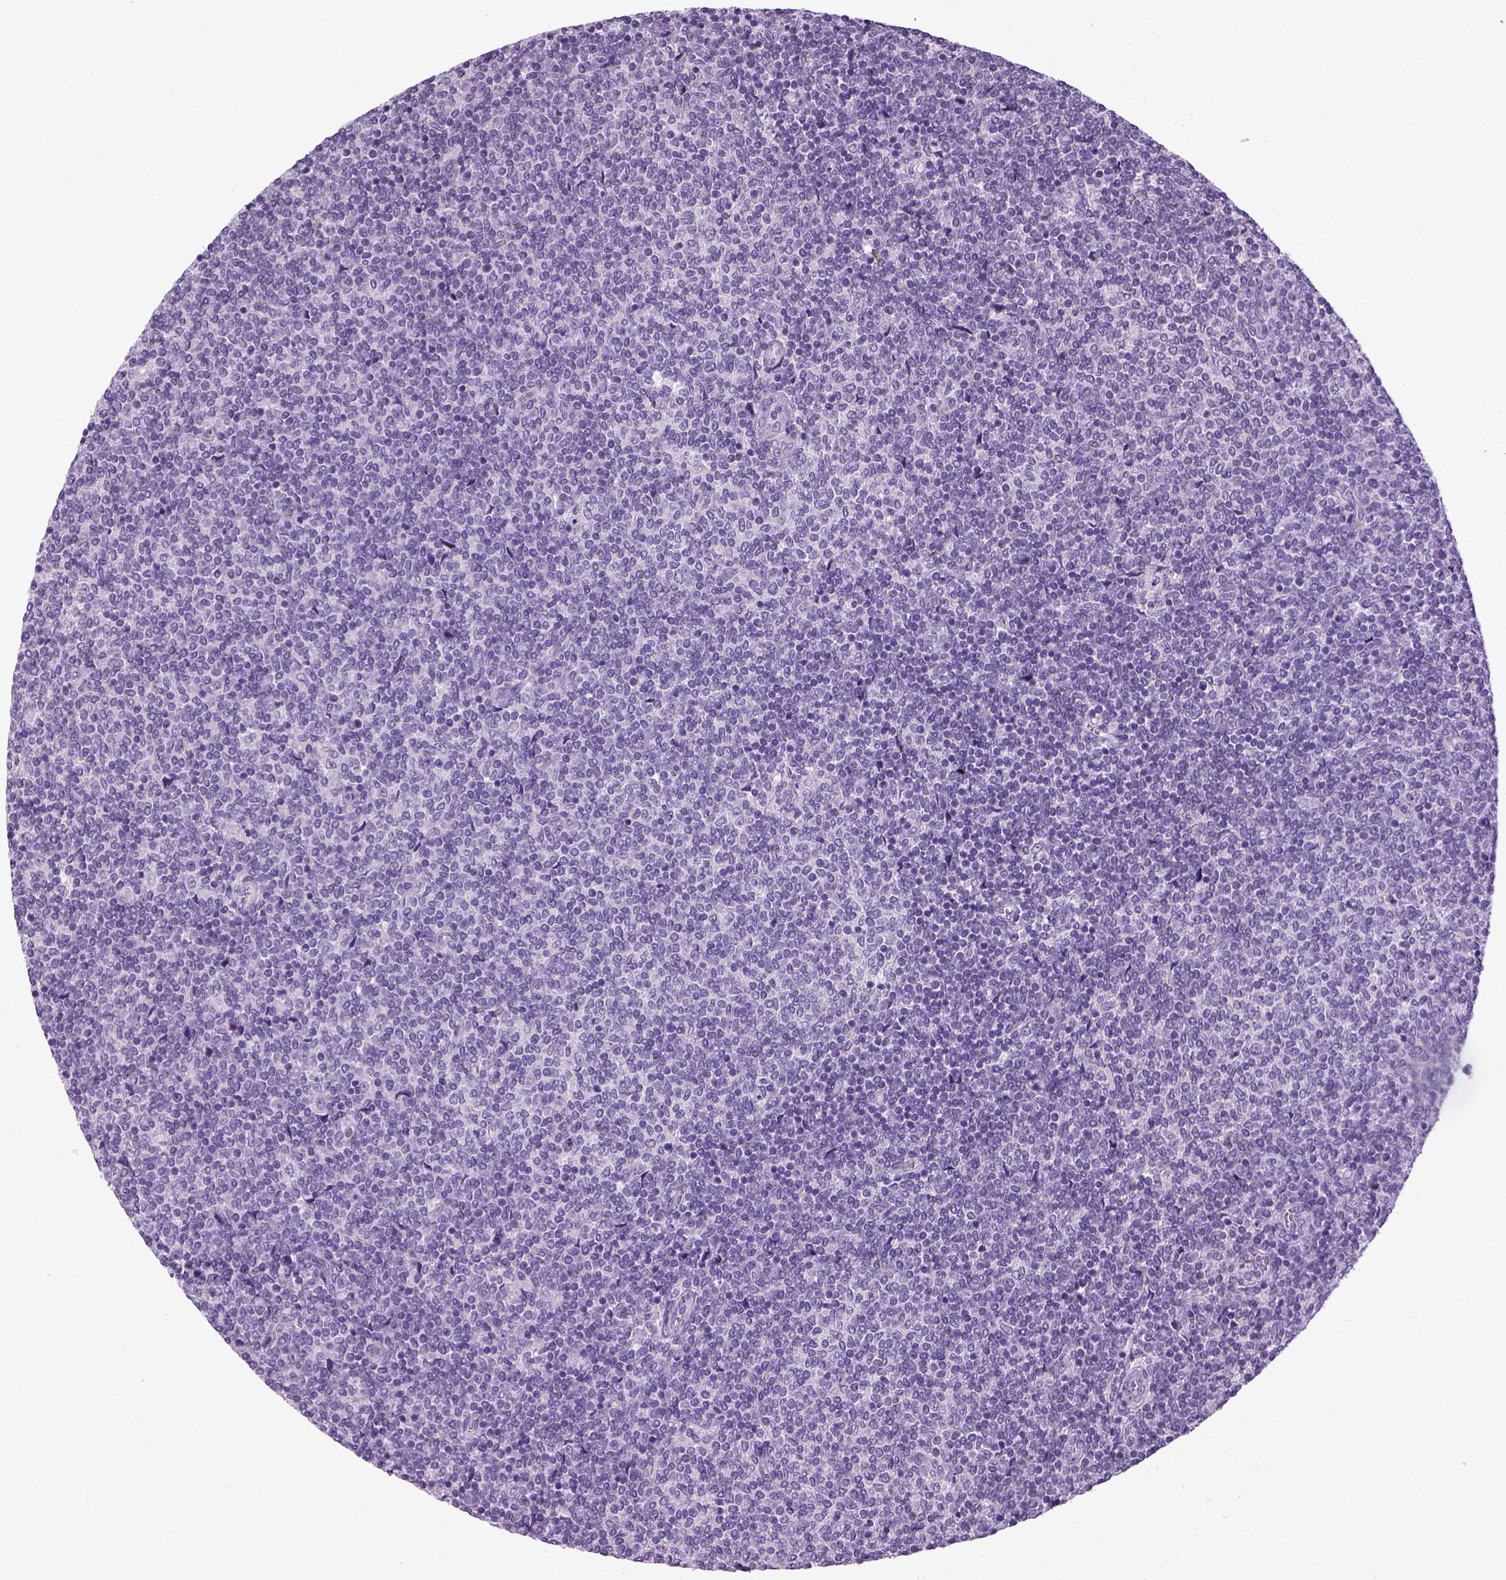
{"staining": {"intensity": "negative", "quantity": "none", "location": "none"}, "tissue": "lymphoma", "cell_type": "Tumor cells", "image_type": "cancer", "snomed": [{"axis": "morphology", "description": "Malignant lymphoma, non-Hodgkin's type, Low grade"}, {"axis": "topography", "description": "Lymph node"}], "caption": "Protein analysis of malignant lymphoma, non-Hodgkin's type (low-grade) demonstrates no significant positivity in tumor cells. Nuclei are stained in blue.", "gene": "HMCN2", "patient": {"sex": "male", "age": 52}}